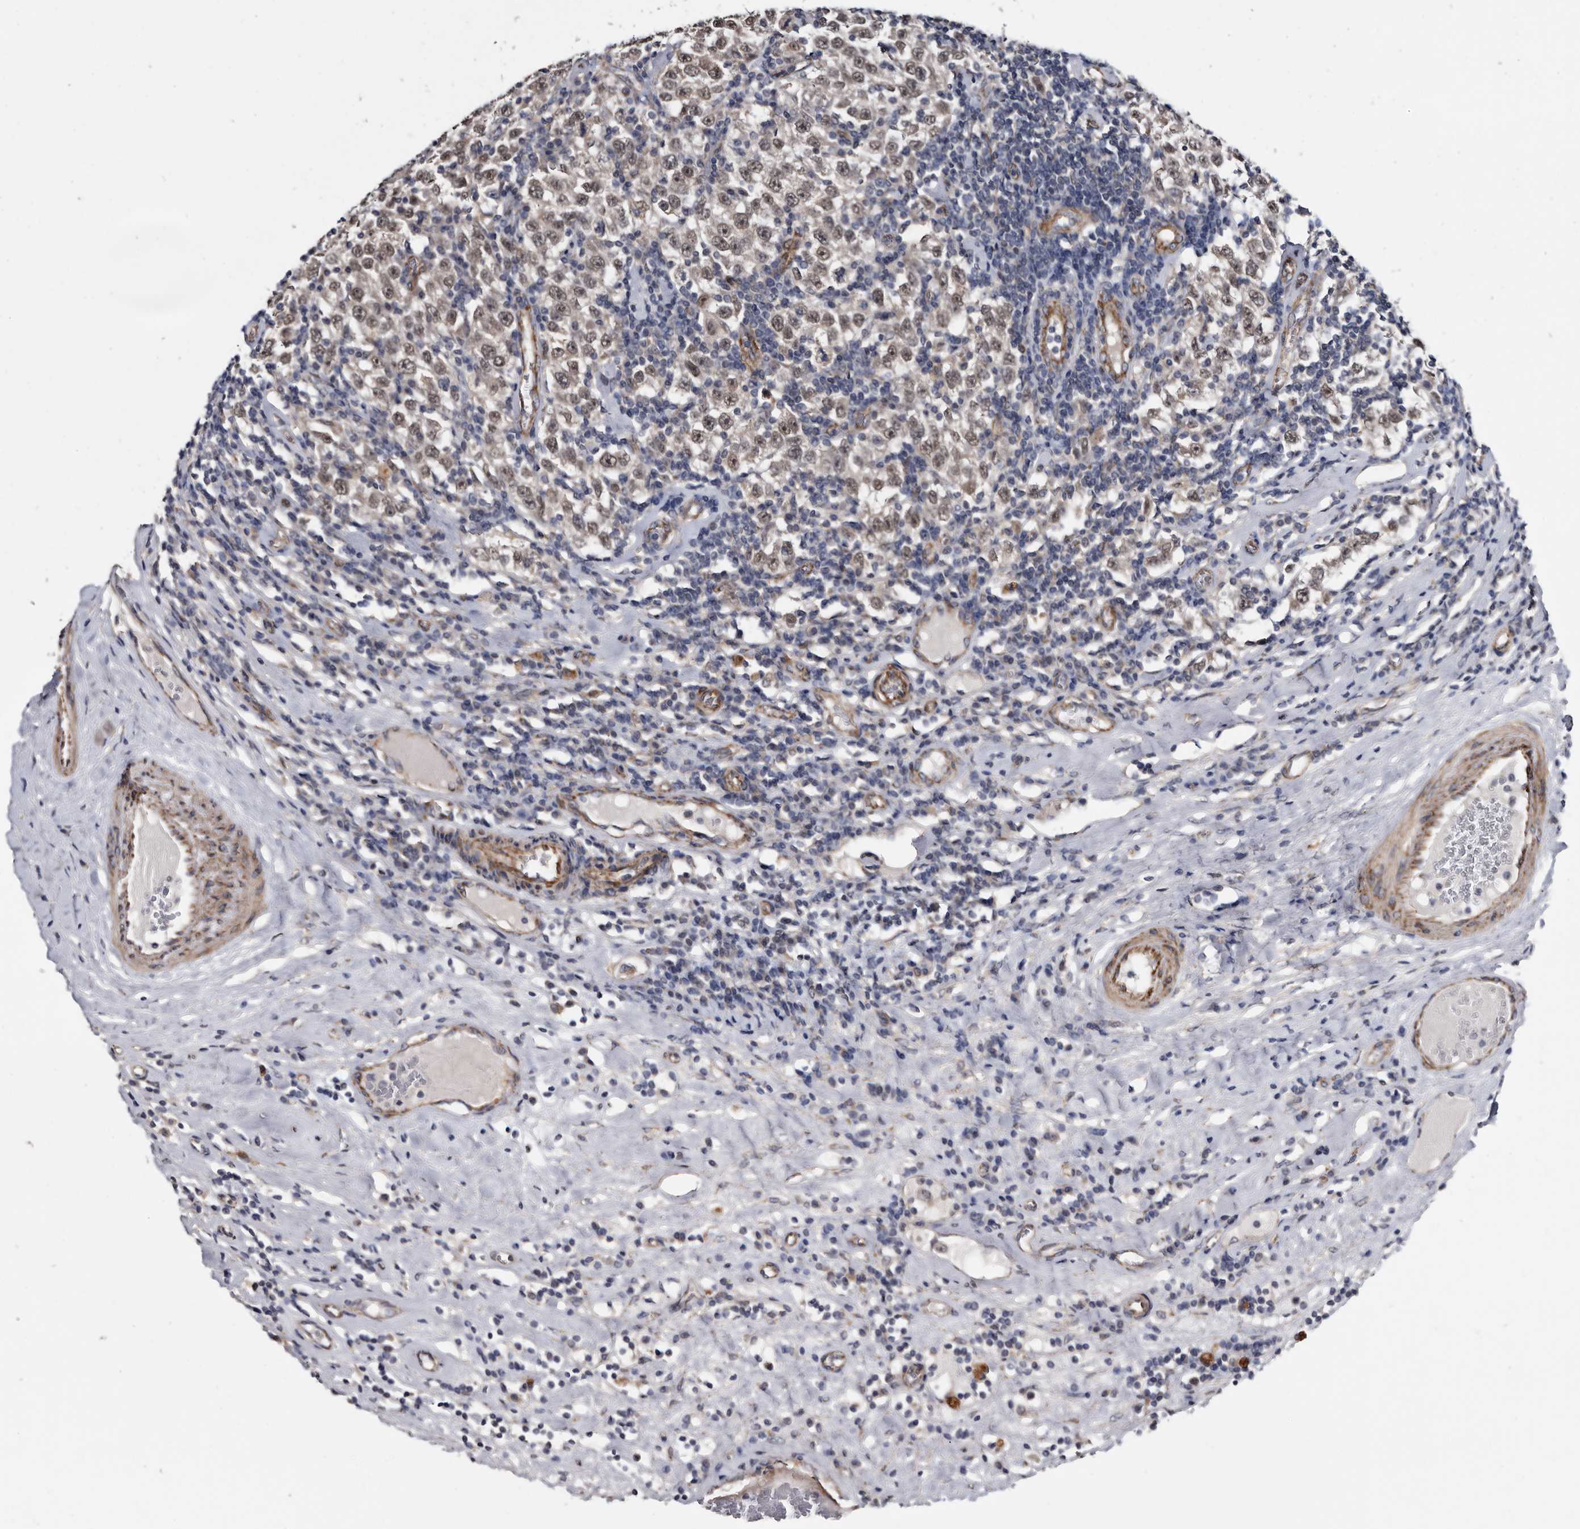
{"staining": {"intensity": "weak", "quantity": "<25%", "location": "cytoplasmic/membranous,nuclear"}, "tissue": "testis cancer", "cell_type": "Tumor cells", "image_type": "cancer", "snomed": [{"axis": "morphology", "description": "Seminoma, NOS"}, {"axis": "topography", "description": "Testis"}], "caption": "Tumor cells are negative for brown protein staining in seminoma (testis).", "gene": "ARMCX2", "patient": {"sex": "male", "age": 41}}